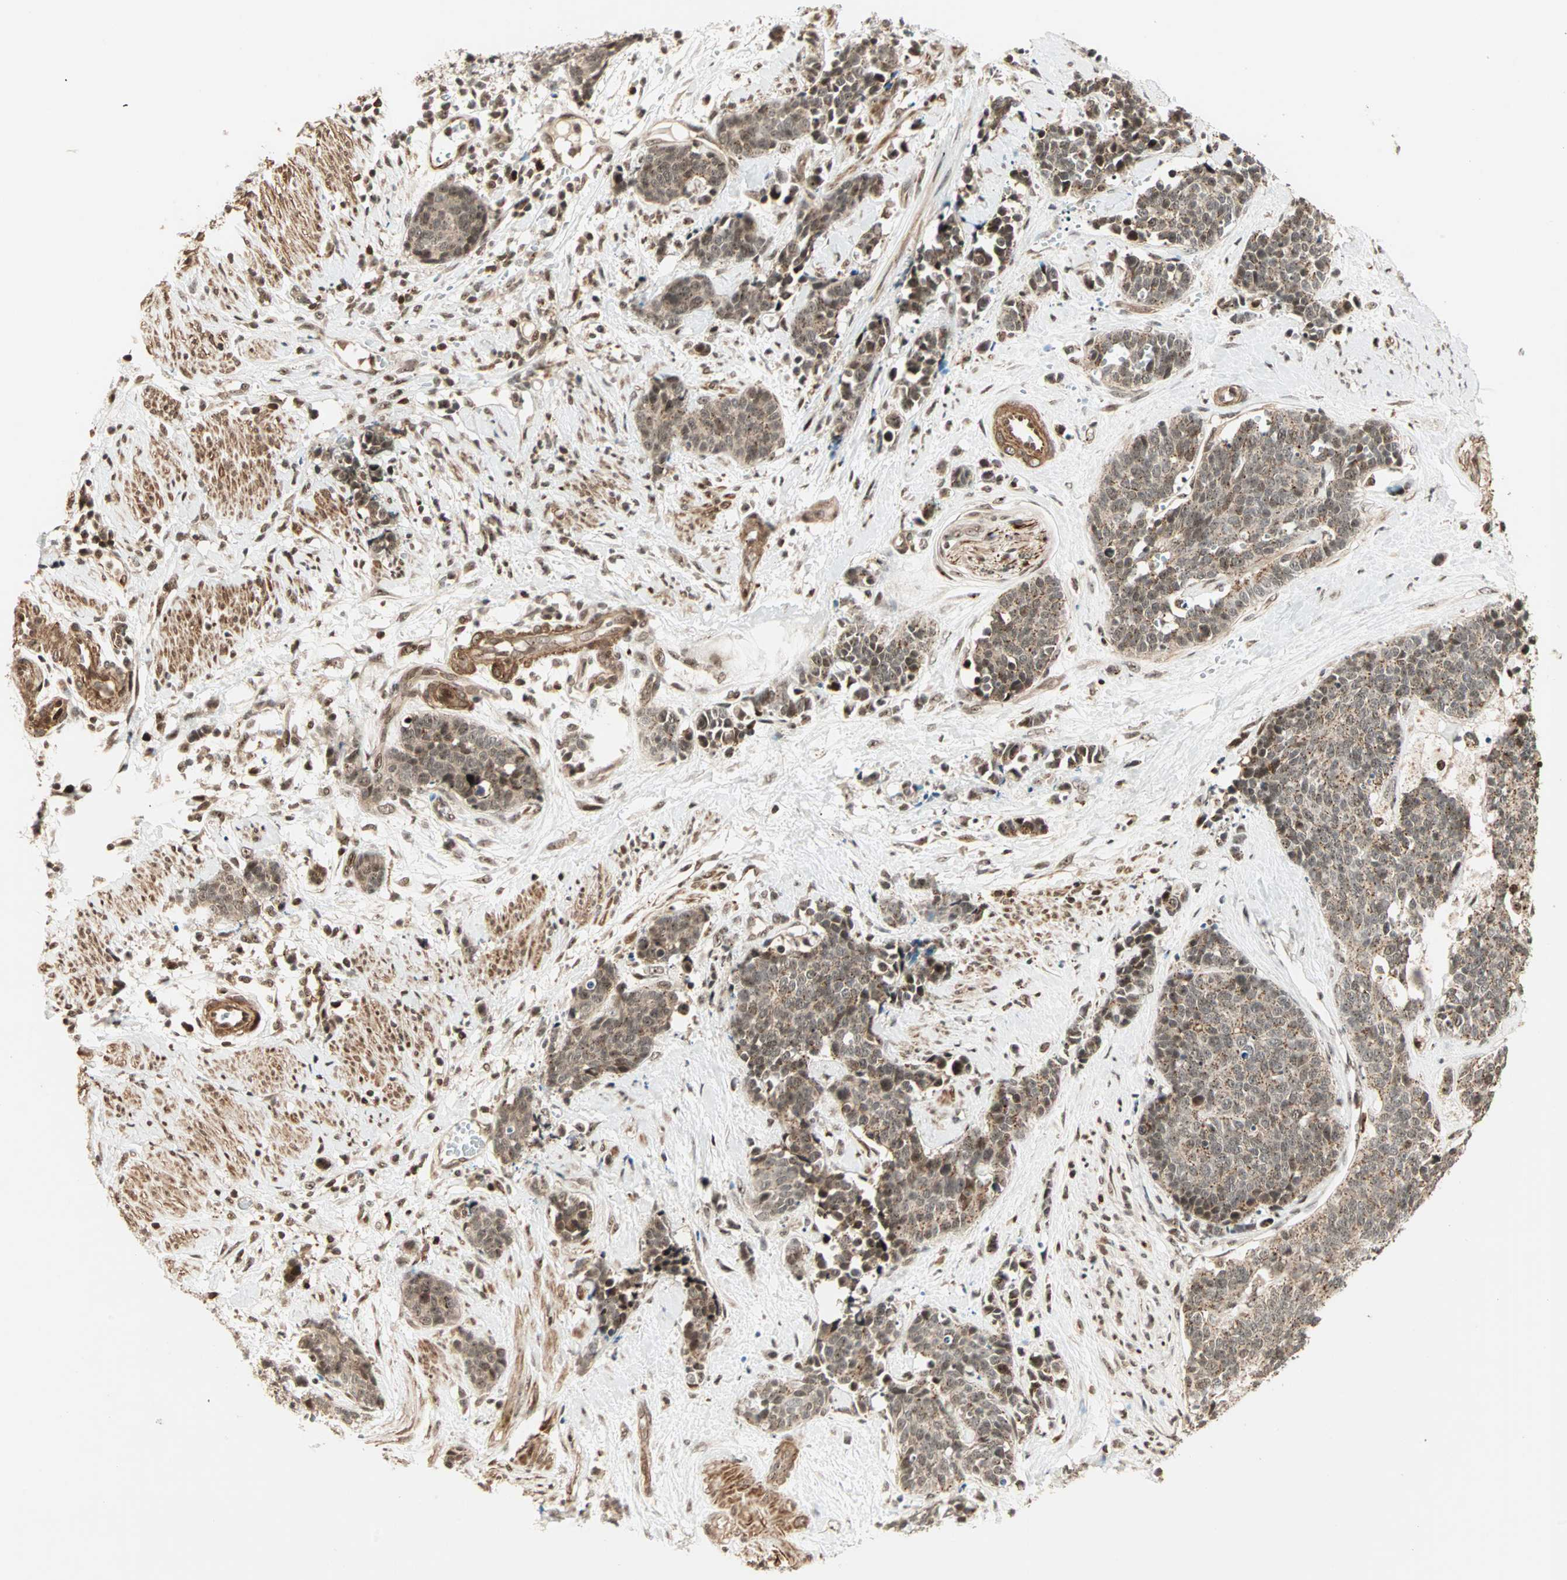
{"staining": {"intensity": "moderate", "quantity": ">75%", "location": "cytoplasmic/membranous,nuclear"}, "tissue": "cervical cancer", "cell_type": "Tumor cells", "image_type": "cancer", "snomed": [{"axis": "morphology", "description": "Squamous cell carcinoma, NOS"}, {"axis": "topography", "description": "Cervix"}], "caption": "Immunohistochemical staining of cervical cancer exhibits moderate cytoplasmic/membranous and nuclear protein staining in about >75% of tumor cells.", "gene": "ZBED9", "patient": {"sex": "female", "age": 35}}